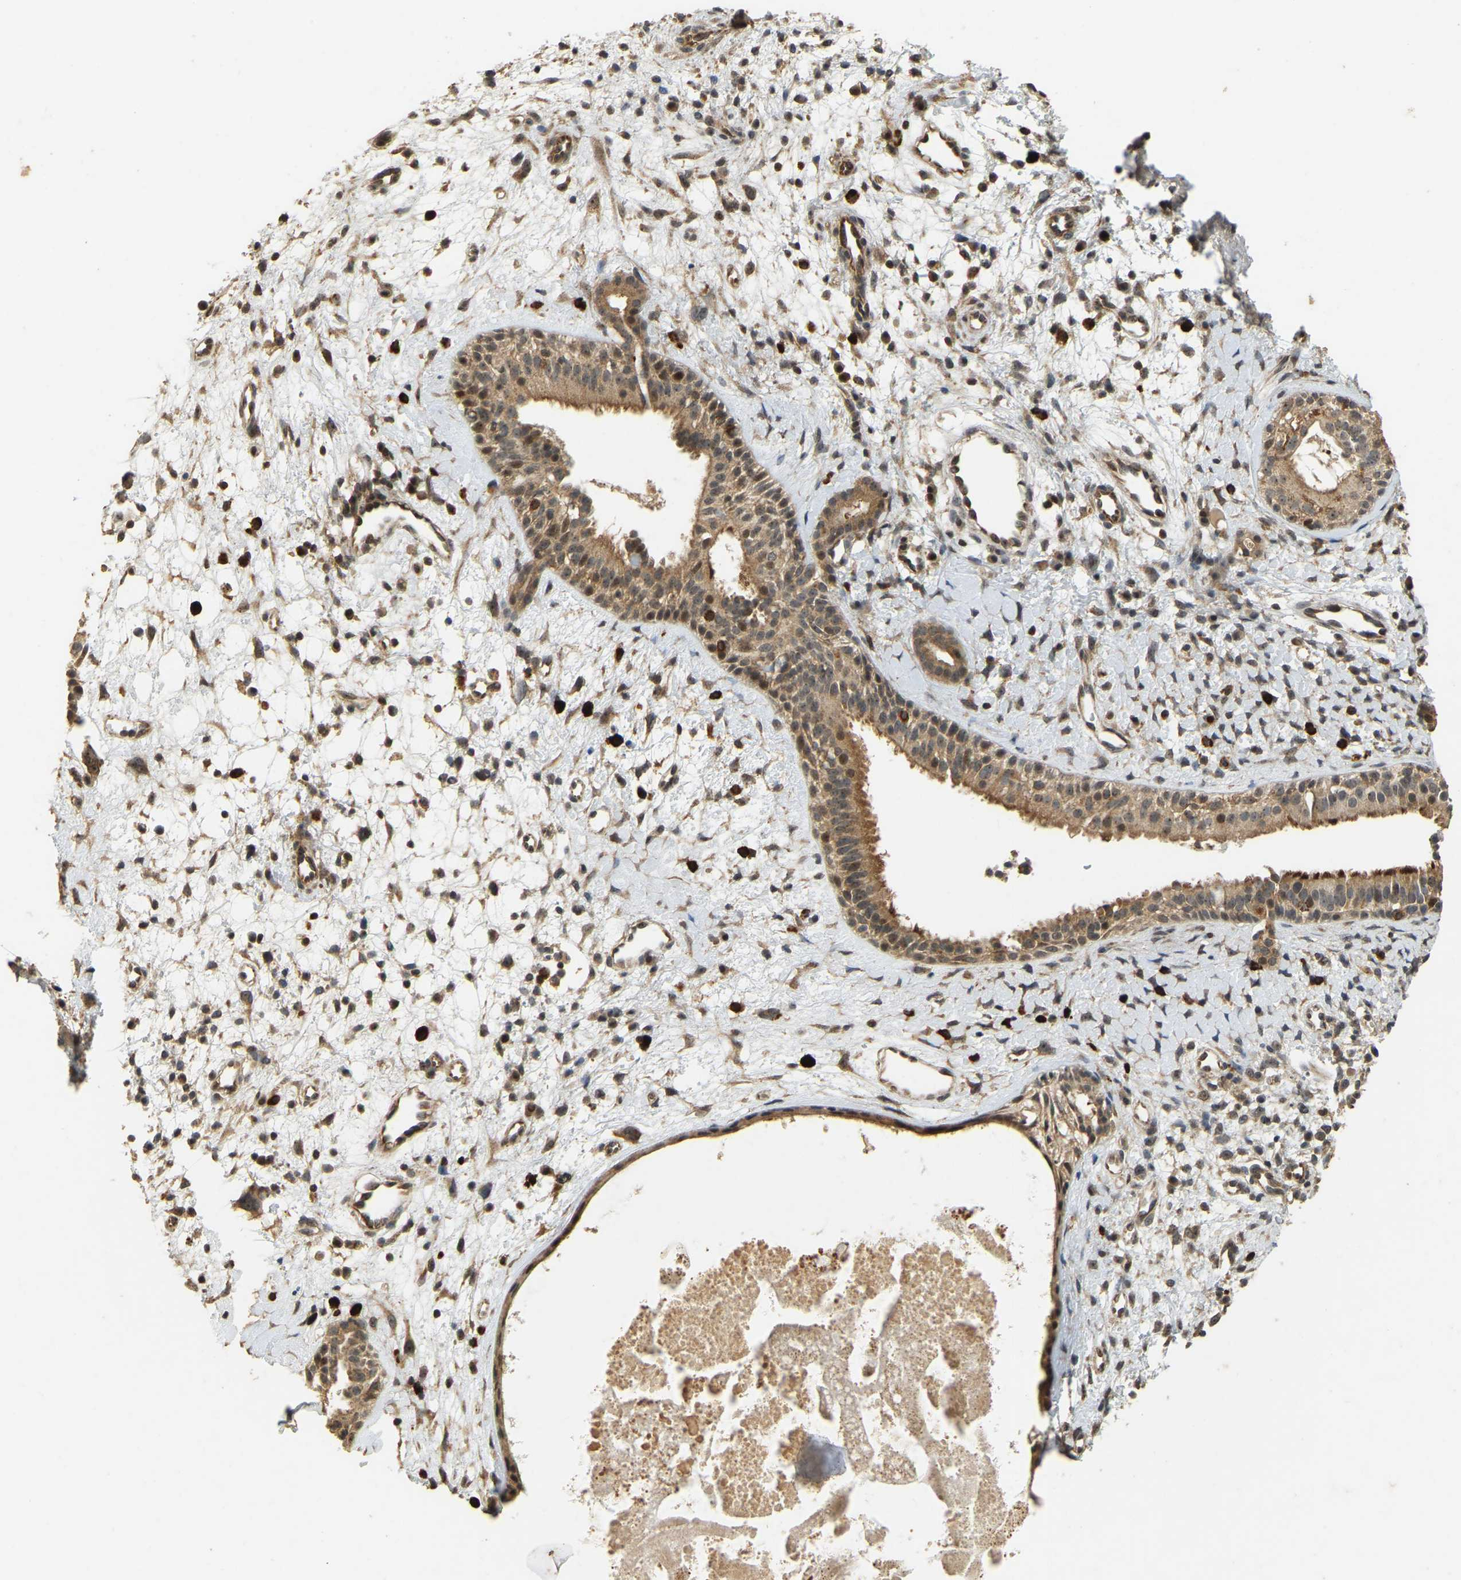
{"staining": {"intensity": "moderate", "quantity": ">75%", "location": "cytoplasmic/membranous,nuclear"}, "tissue": "nasopharynx", "cell_type": "Respiratory epithelial cells", "image_type": "normal", "snomed": [{"axis": "morphology", "description": "Normal tissue, NOS"}, {"axis": "topography", "description": "Nasopharynx"}], "caption": "About >75% of respiratory epithelial cells in normal nasopharynx display moderate cytoplasmic/membranous,nuclear protein positivity as visualized by brown immunohistochemical staining.", "gene": "BRF2", "patient": {"sex": "male", "age": 22}}